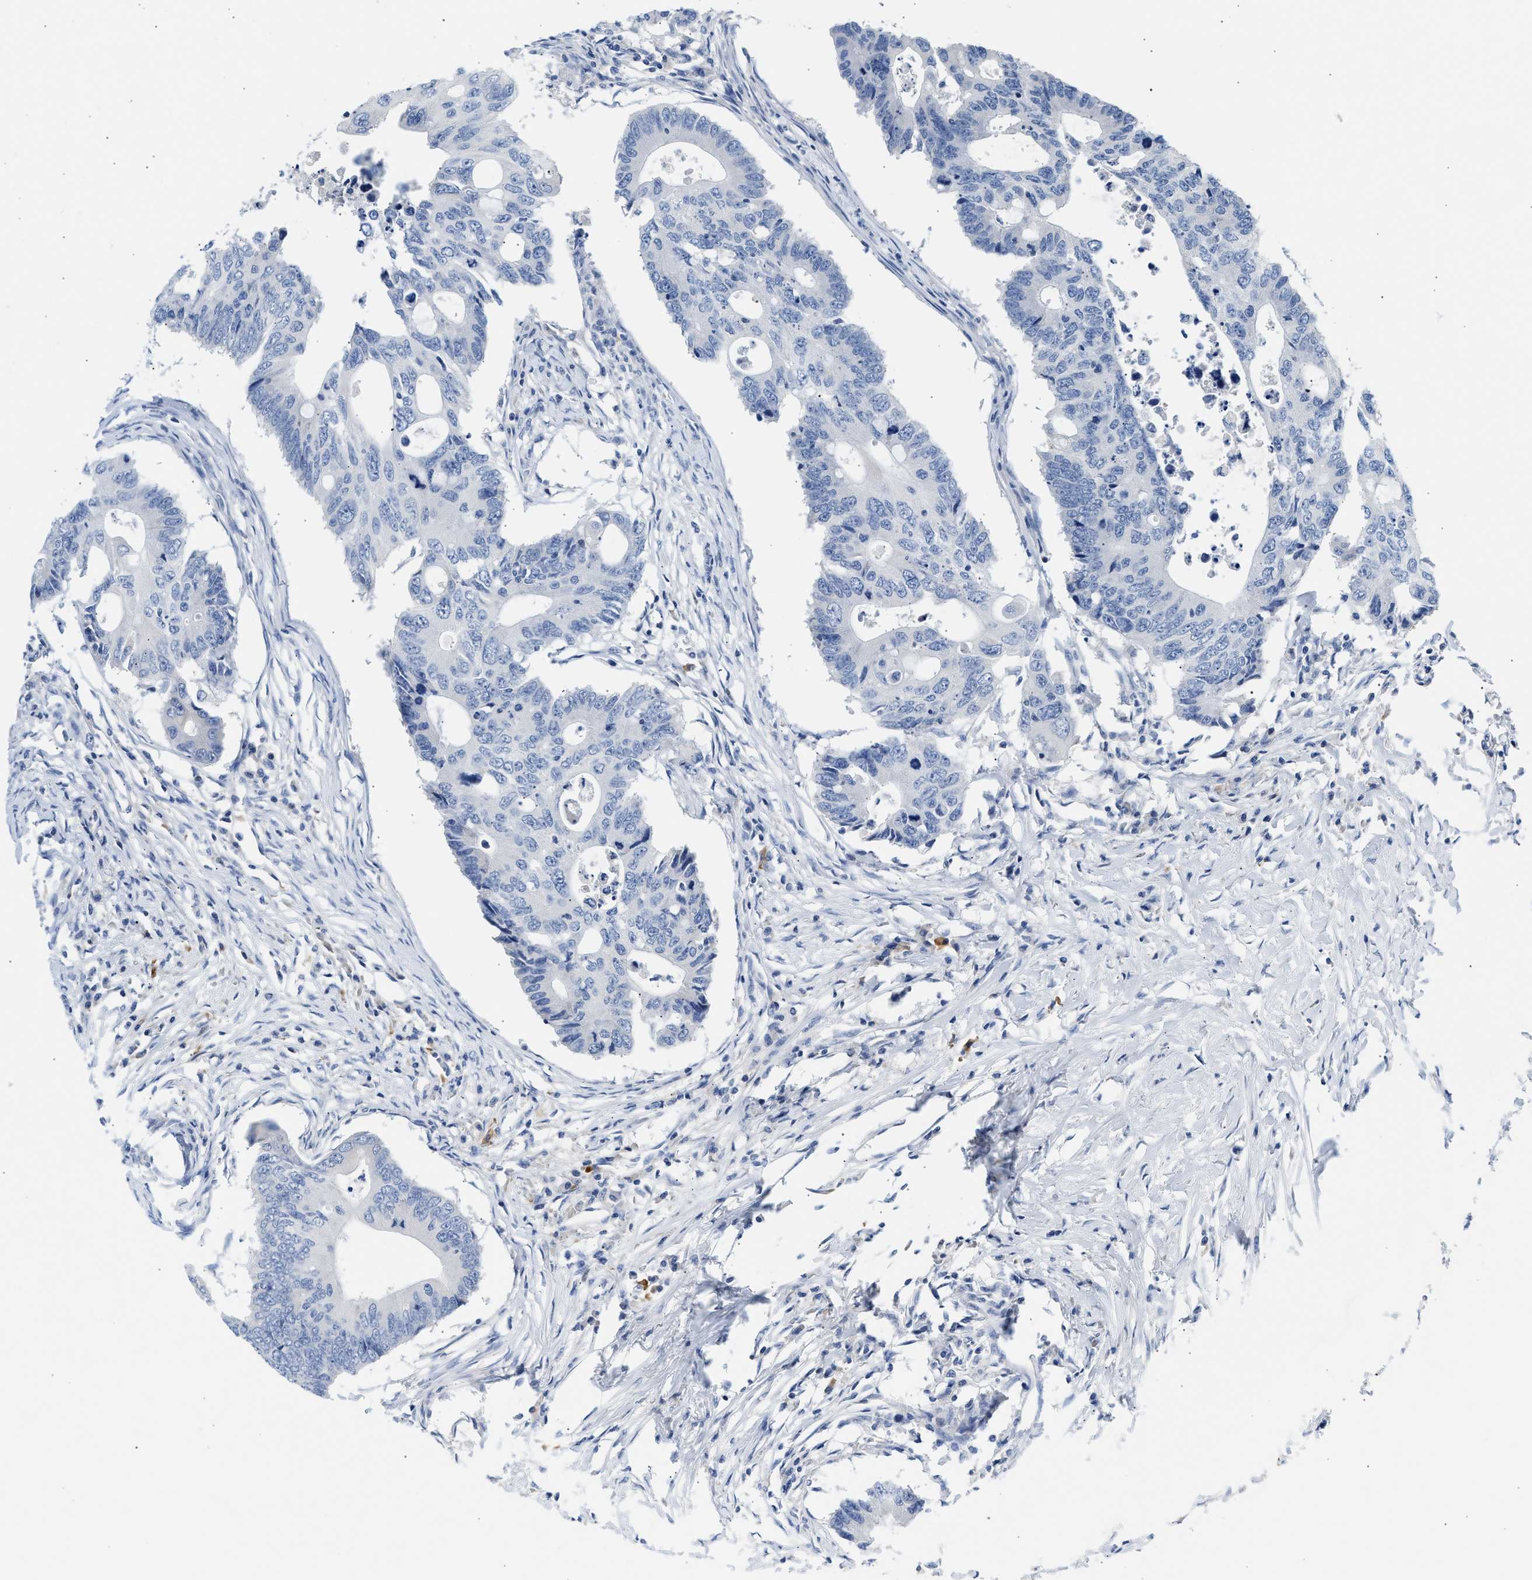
{"staining": {"intensity": "negative", "quantity": "none", "location": "none"}, "tissue": "colorectal cancer", "cell_type": "Tumor cells", "image_type": "cancer", "snomed": [{"axis": "morphology", "description": "Adenocarcinoma, NOS"}, {"axis": "topography", "description": "Colon"}], "caption": "This image is of colorectal adenocarcinoma stained with immunohistochemistry to label a protein in brown with the nuclei are counter-stained blue. There is no staining in tumor cells.", "gene": "SLIT2", "patient": {"sex": "male", "age": 71}}